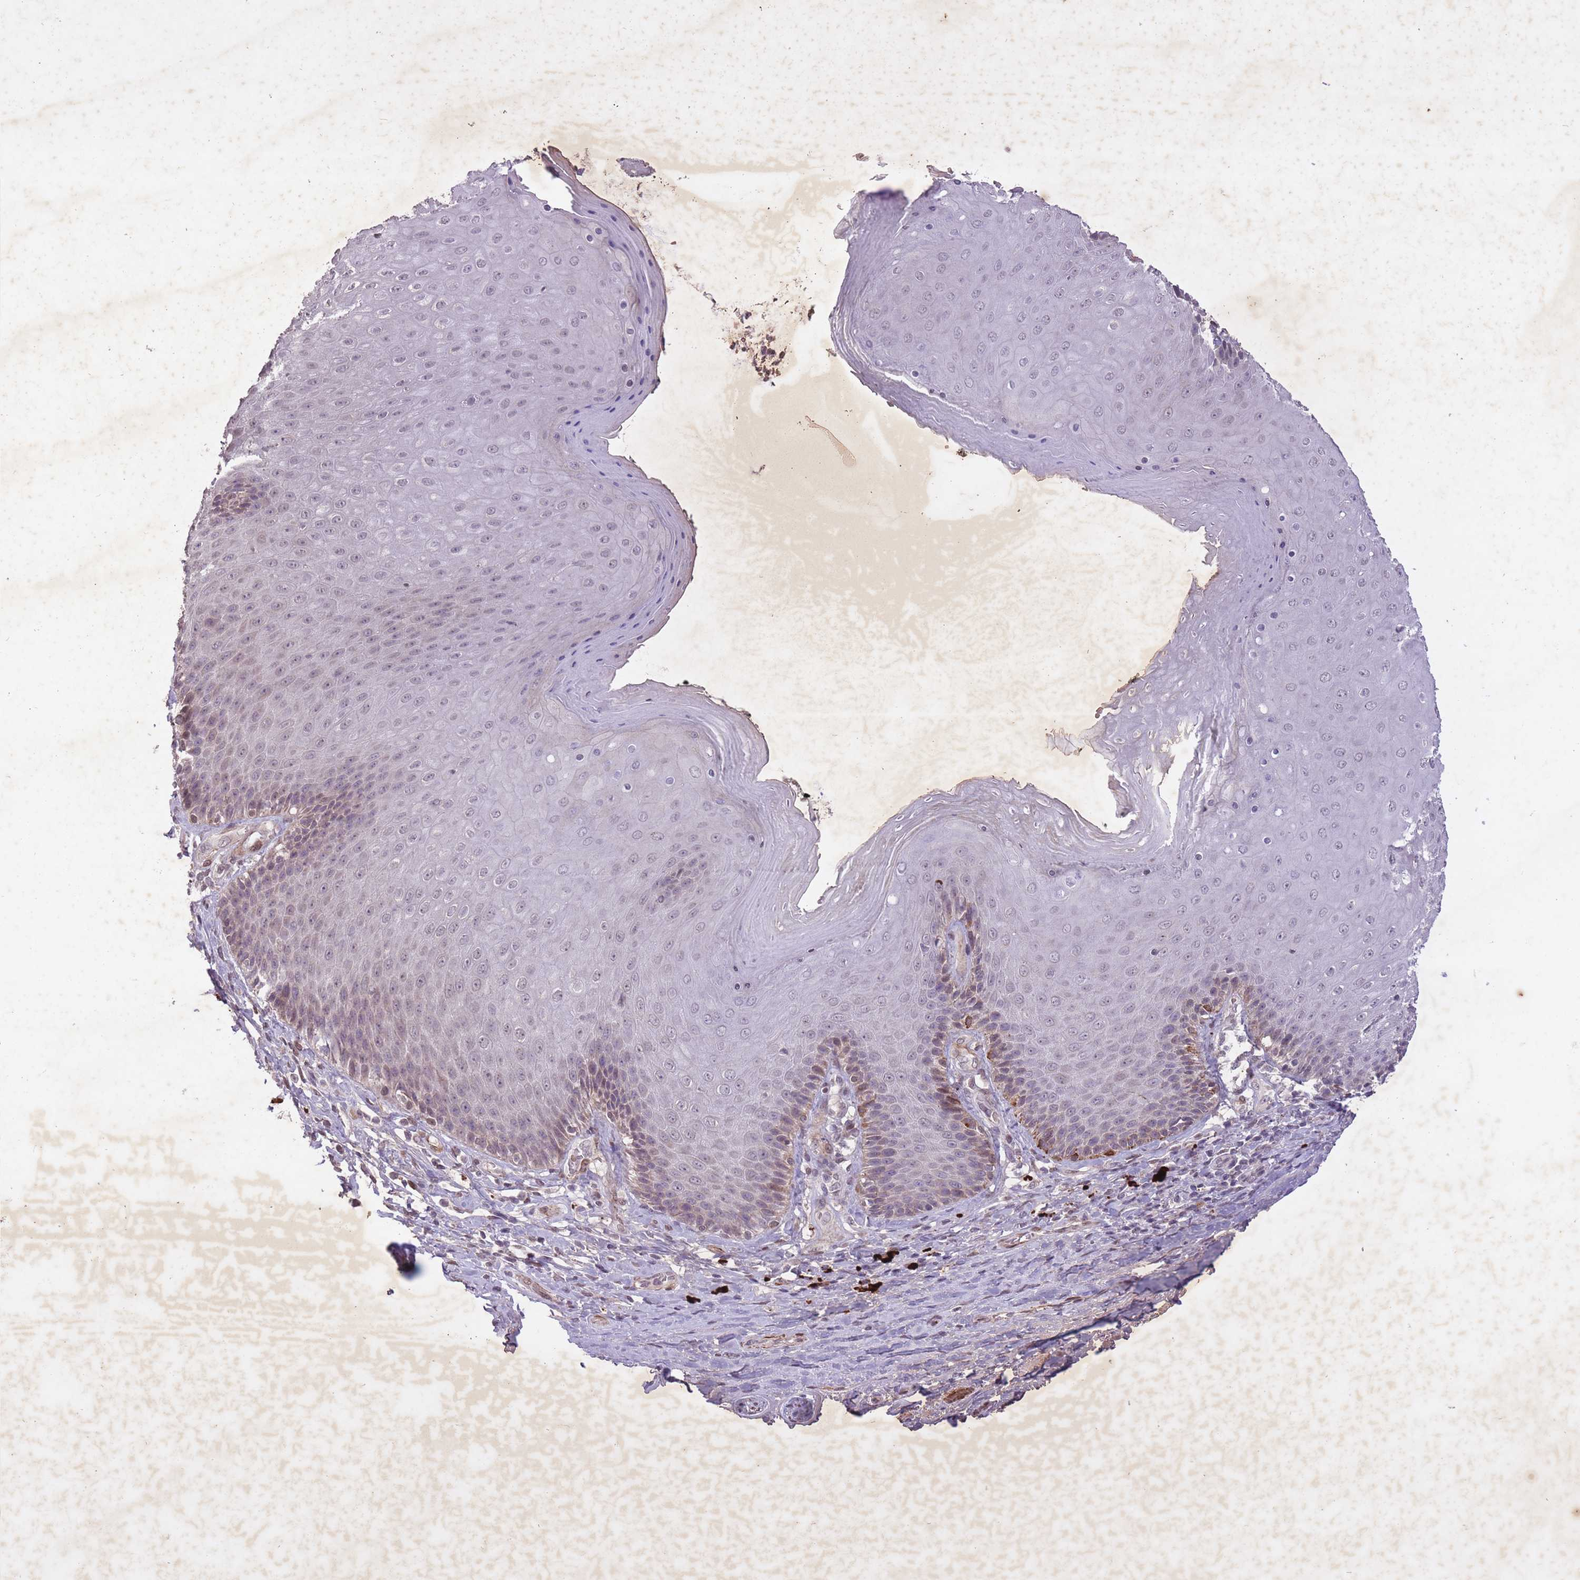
{"staining": {"intensity": "moderate", "quantity": "<25%", "location": "cytoplasmic/membranous,nuclear"}, "tissue": "skin", "cell_type": "Epidermal cells", "image_type": "normal", "snomed": [{"axis": "morphology", "description": "Normal tissue, NOS"}, {"axis": "topography", "description": "Anal"}, {"axis": "topography", "description": "Peripheral nerve tissue"}], "caption": "Protein staining by immunohistochemistry (IHC) exhibits moderate cytoplasmic/membranous,nuclear expression in approximately <25% of epidermal cells in unremarkable skin.", "gene": "CBX6", "patient": {"sex": "male", "age": 53}}